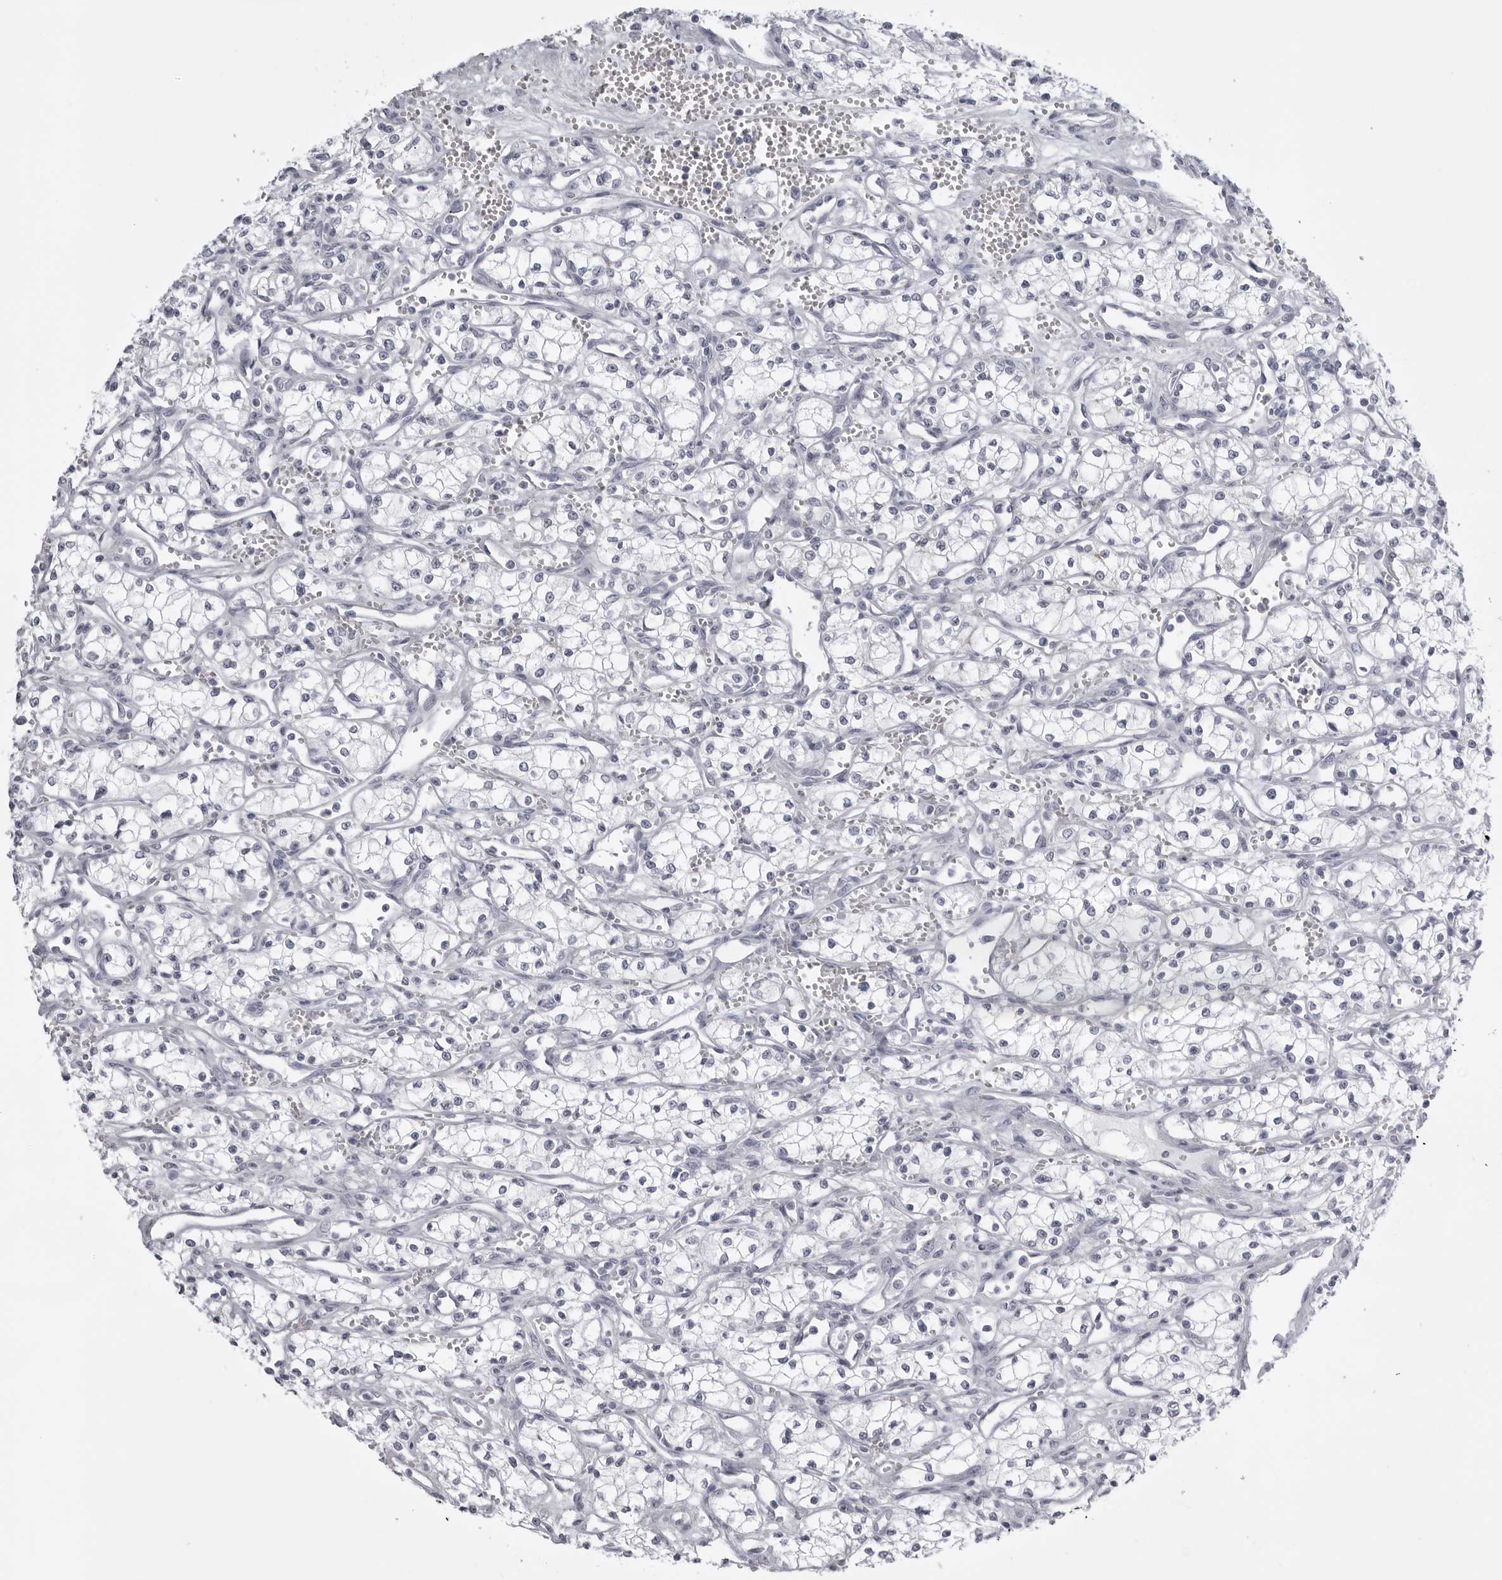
{"staining": {"intensity": "negative", "quantity": "none", "location": "none"}, "tissue": "renal cancer", "cell_type": "Tumor cells", "image_type": "cancer", "snomed": [{"axis": "morphology", "description": "Adenocarcinoma, NOS"}, {"axis": "topography", "description": "Kidney"}], "caption": "This histopathology image is of renal cancer stained with immunohistochemistry (IHC) to label a protein in brown with the nuclei are counter-stained blue. There is no staining in tumor cells.", "gene": "UROD", "patient": {"sex": "male", "age": 59}}